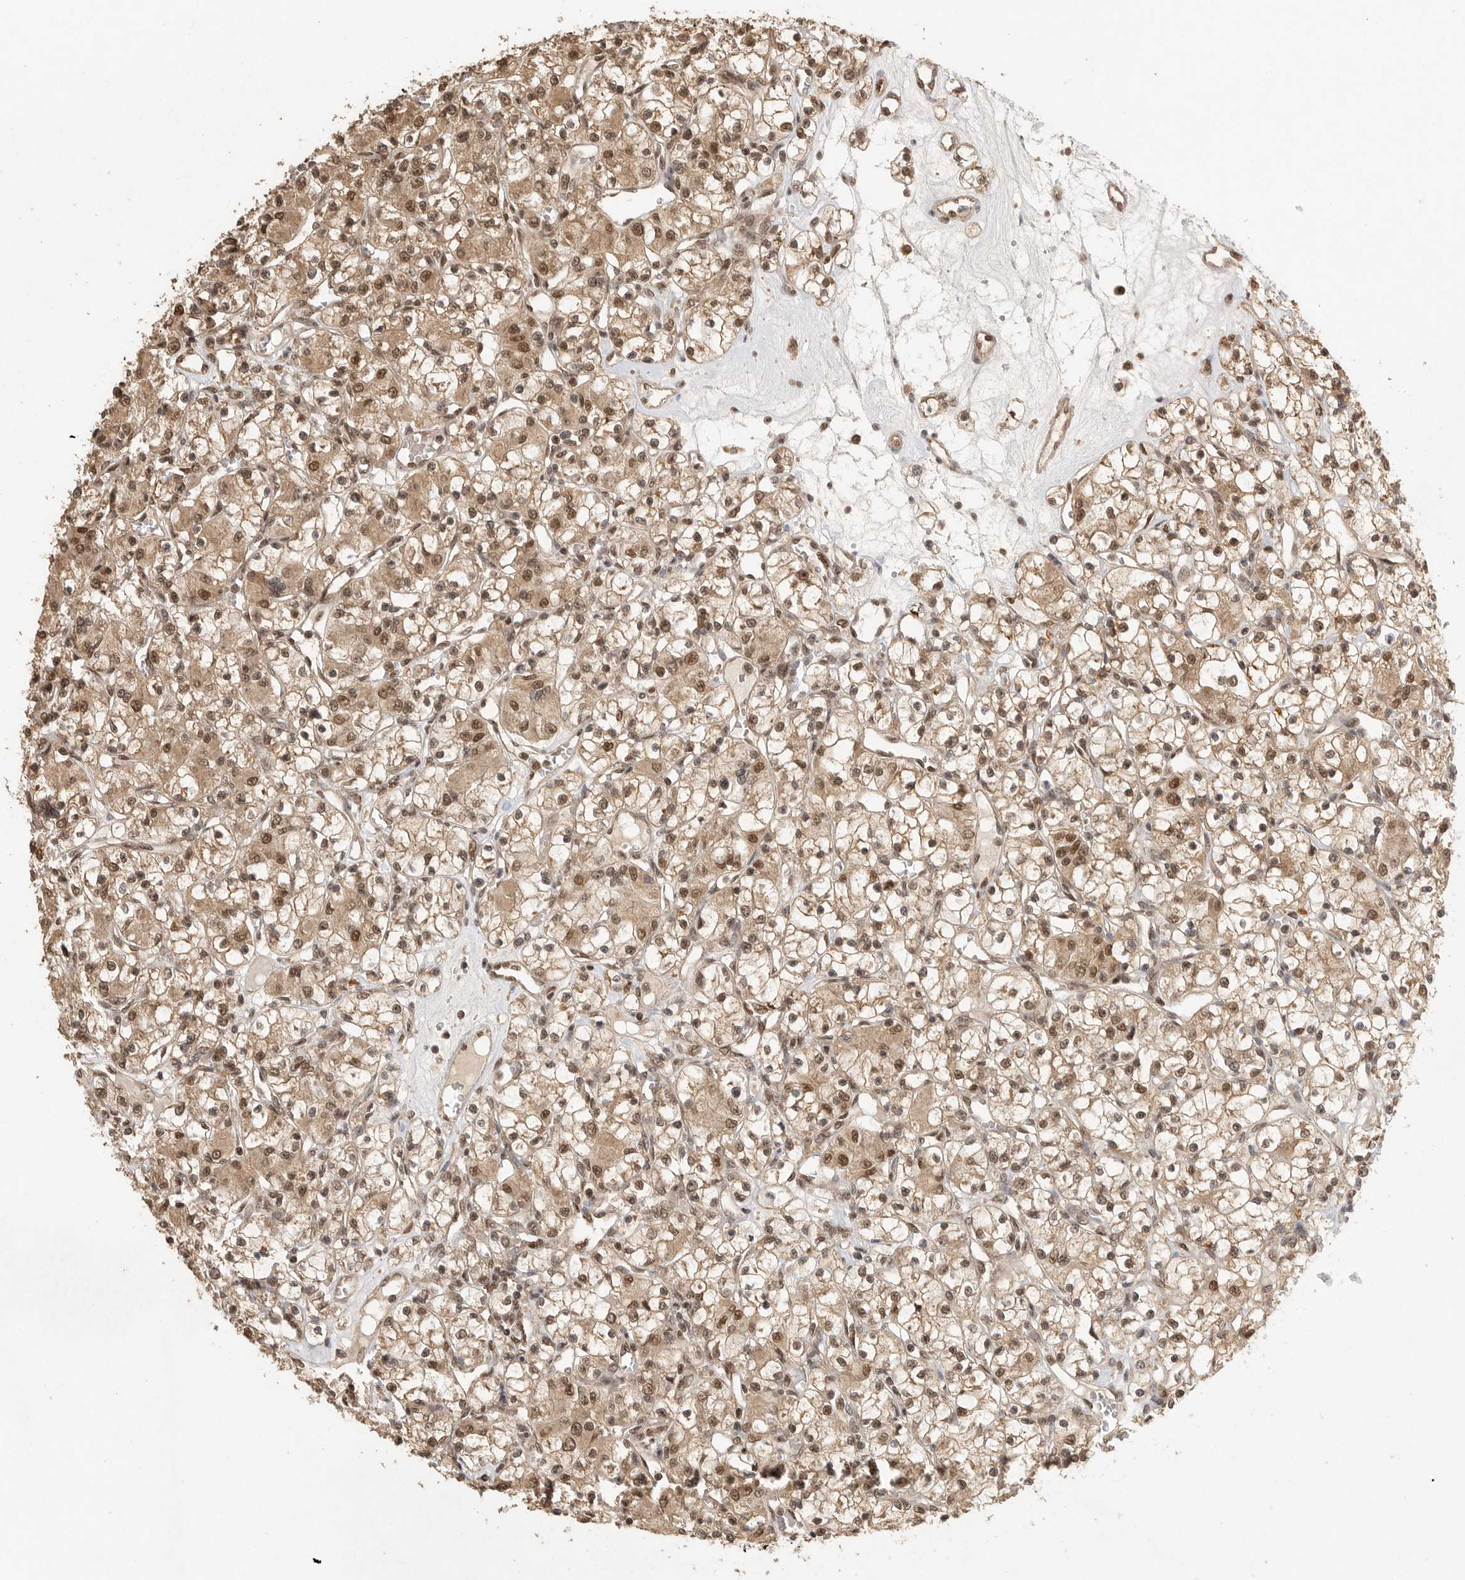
{"staining": {"intensity": "moderate", "quantity": ">75%", "location": "cytoplasmic/membranous,nuclear"}, "tissue": "renal cancer", "cell_type": "Tumor cells", "image_type": "cancer", "snomed": [{"axis": "morphology", "description": "Adenocarcinoma, NOS"}, {"axis": "topography", "description": "Kidney"}], "caption": "High-magnification brightfield microscopy of renal cancer (adenocarcinoma) stained with DAB (brown) and counterstained with hematoxylin (blue). tumor cells exhibit moderate cytoplasmic/membranous and nuclear staining is identified in approximately>75% of cells. The staining was performed using DAB to visualize the protein expression in brown, while the nuclei were stained in blue with hematoxylin (Magnification: 20x).", "gene": "DFFA", "patient": {"sex": "female", "age": 59}}